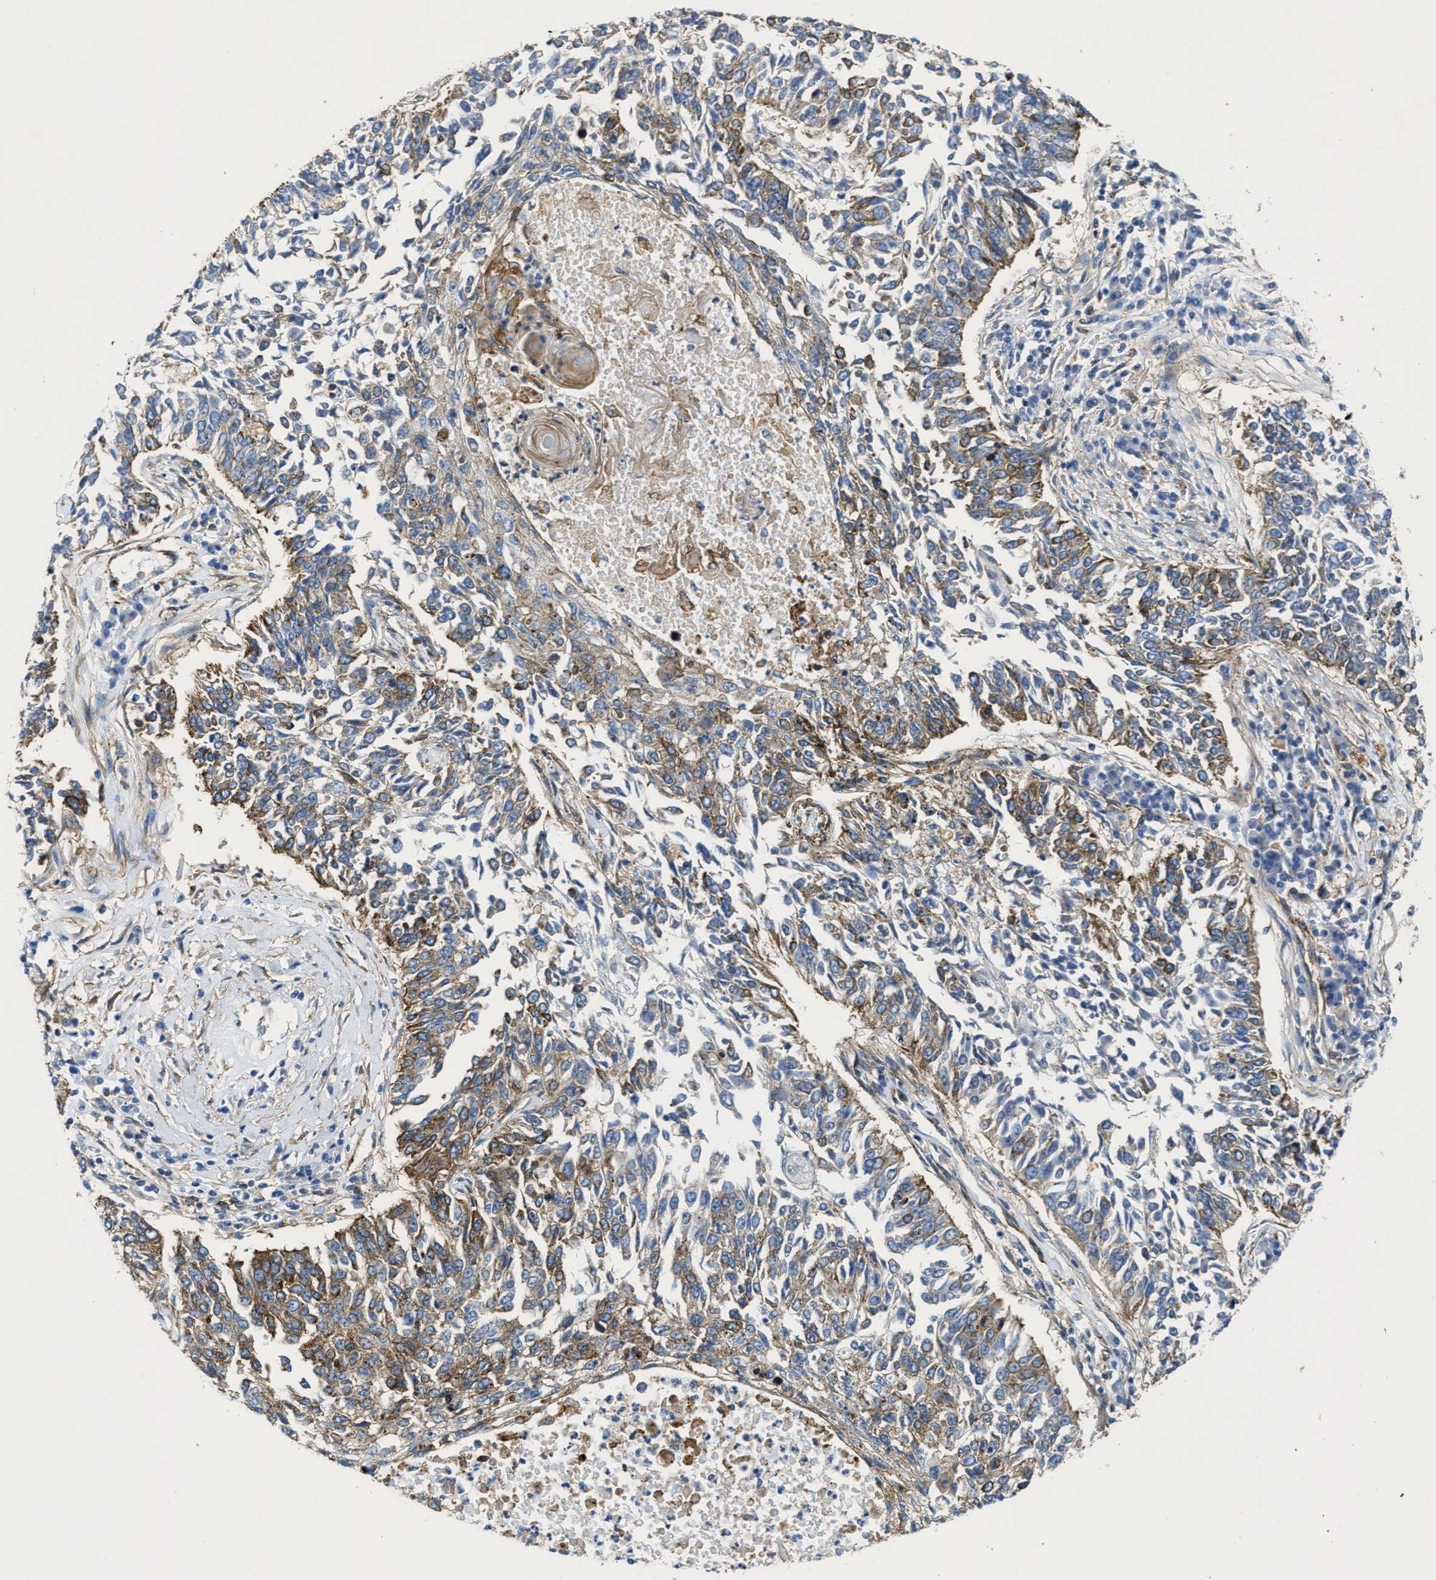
{"staining": {"intensity": "moderate", "quantity": "25%-75%", "location": "cytoplasmic/membranous"}, "tissue": "lung cancer", "cell_type": "Tumor cells", "image_type": "cancer", "snomed": [{"axis": "morphology", "description": "Normal tissue, NOS"}, {"axis": "morphology", "description": "Squamous cell carcinoma, NOS"}, {"axis": "topography", "description": "Cartilage tissue"}, {"axis": "topography", "description": "Bronchus"}, {"axis": "topography", "description": "Lung"}], "caption": "Protein staining by immunohistochemistry (IHC) displays moderate cytoplasmic/membranous positivity in about 25%-75% of tumor cells in lung squamous cell carcinoma.", "gene": "NAB1", "patient": {"sex": "female", "age": 49}}